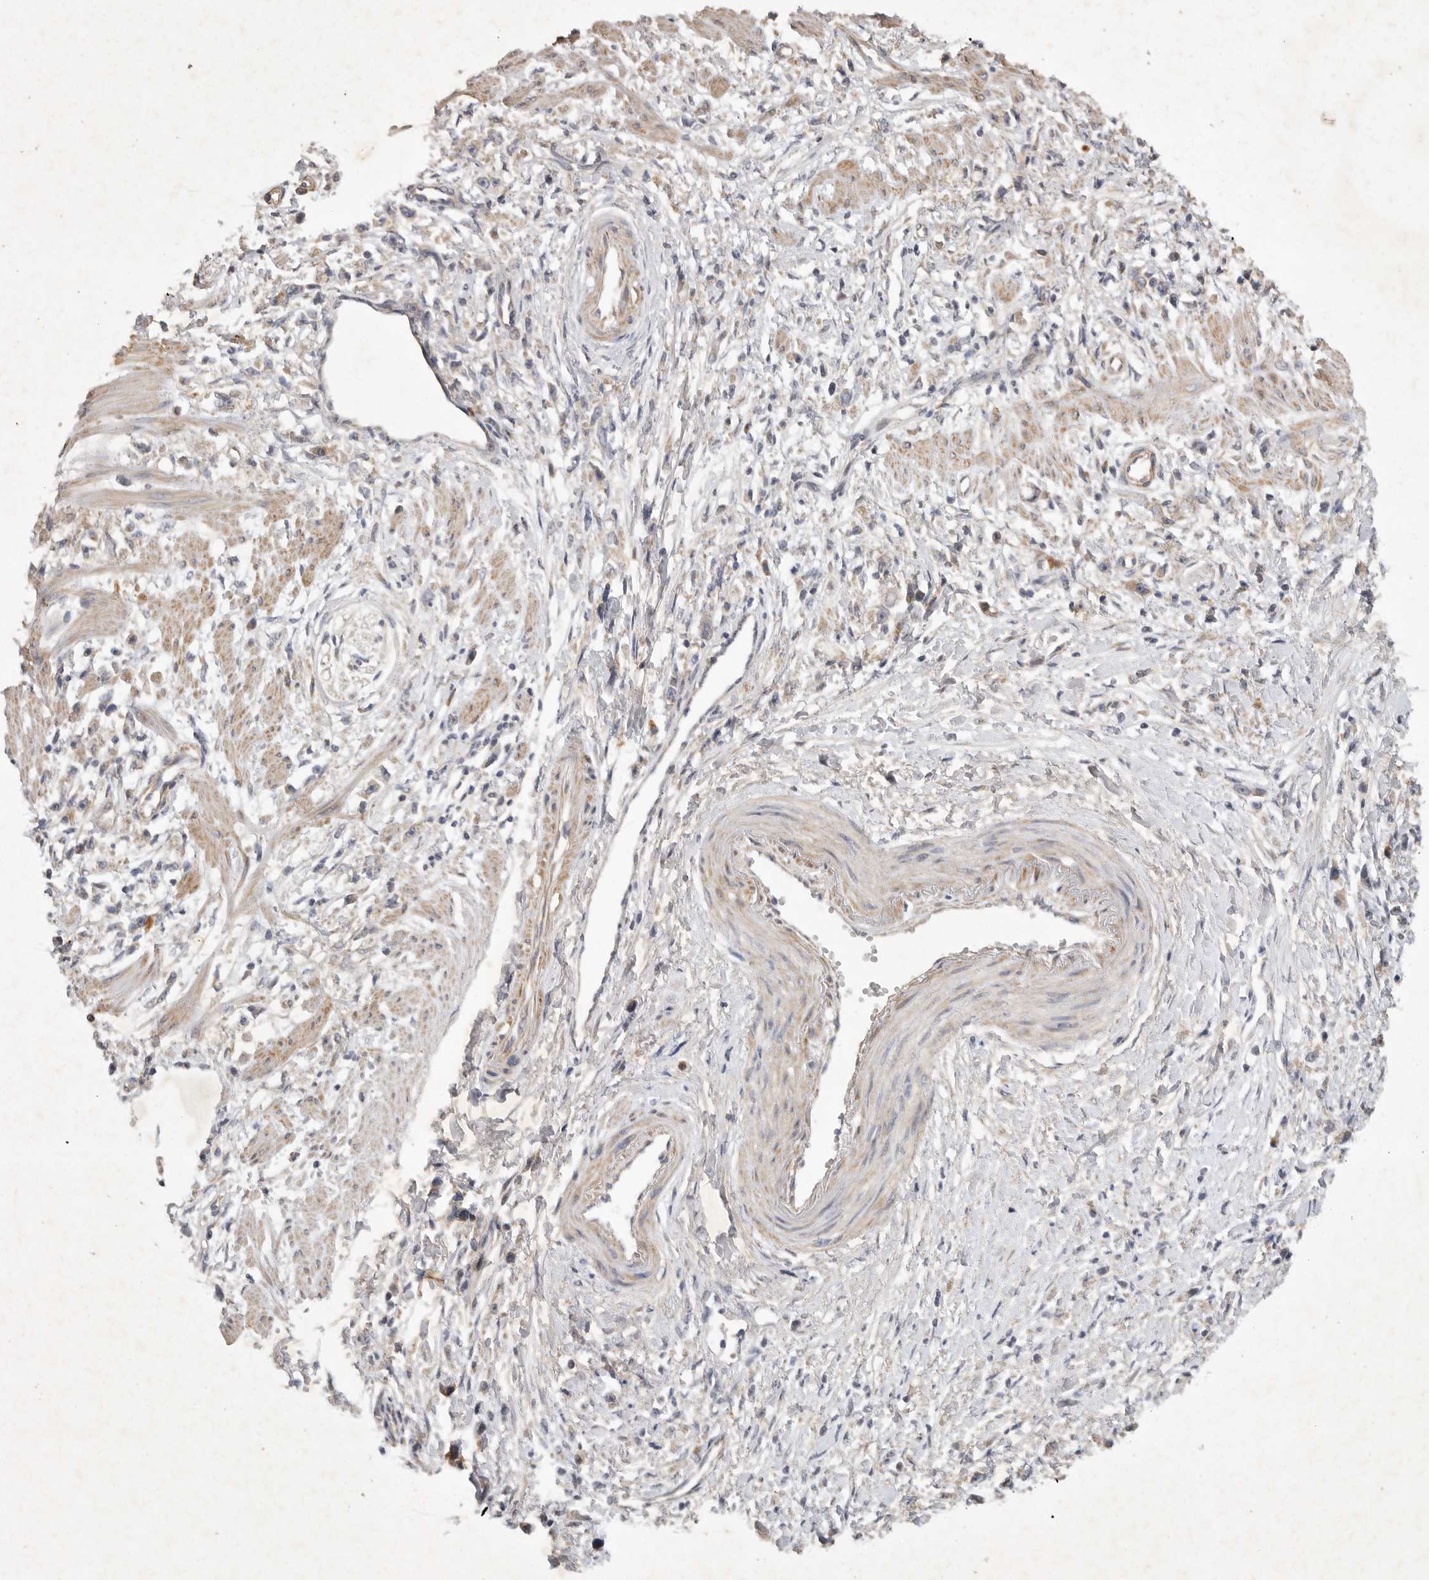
{"staining": {"intensity": "negative", "quantity": "none", "location": "none"}, "tissue": "stomach cancer", "cell_type": "Tumor cells", "image_type": "cancer", "snomed": [{"axis": "morphology", "description": "Adenocarcinoma, NOS"}, {"axis": "topography", "description": "Stomach"}], "caption": "The micrograph displays no staining of tumor cells in adenocarcinoma (stomach).", "gene": "EDEM3", "patient": {"sex": "female", "age": 59}}